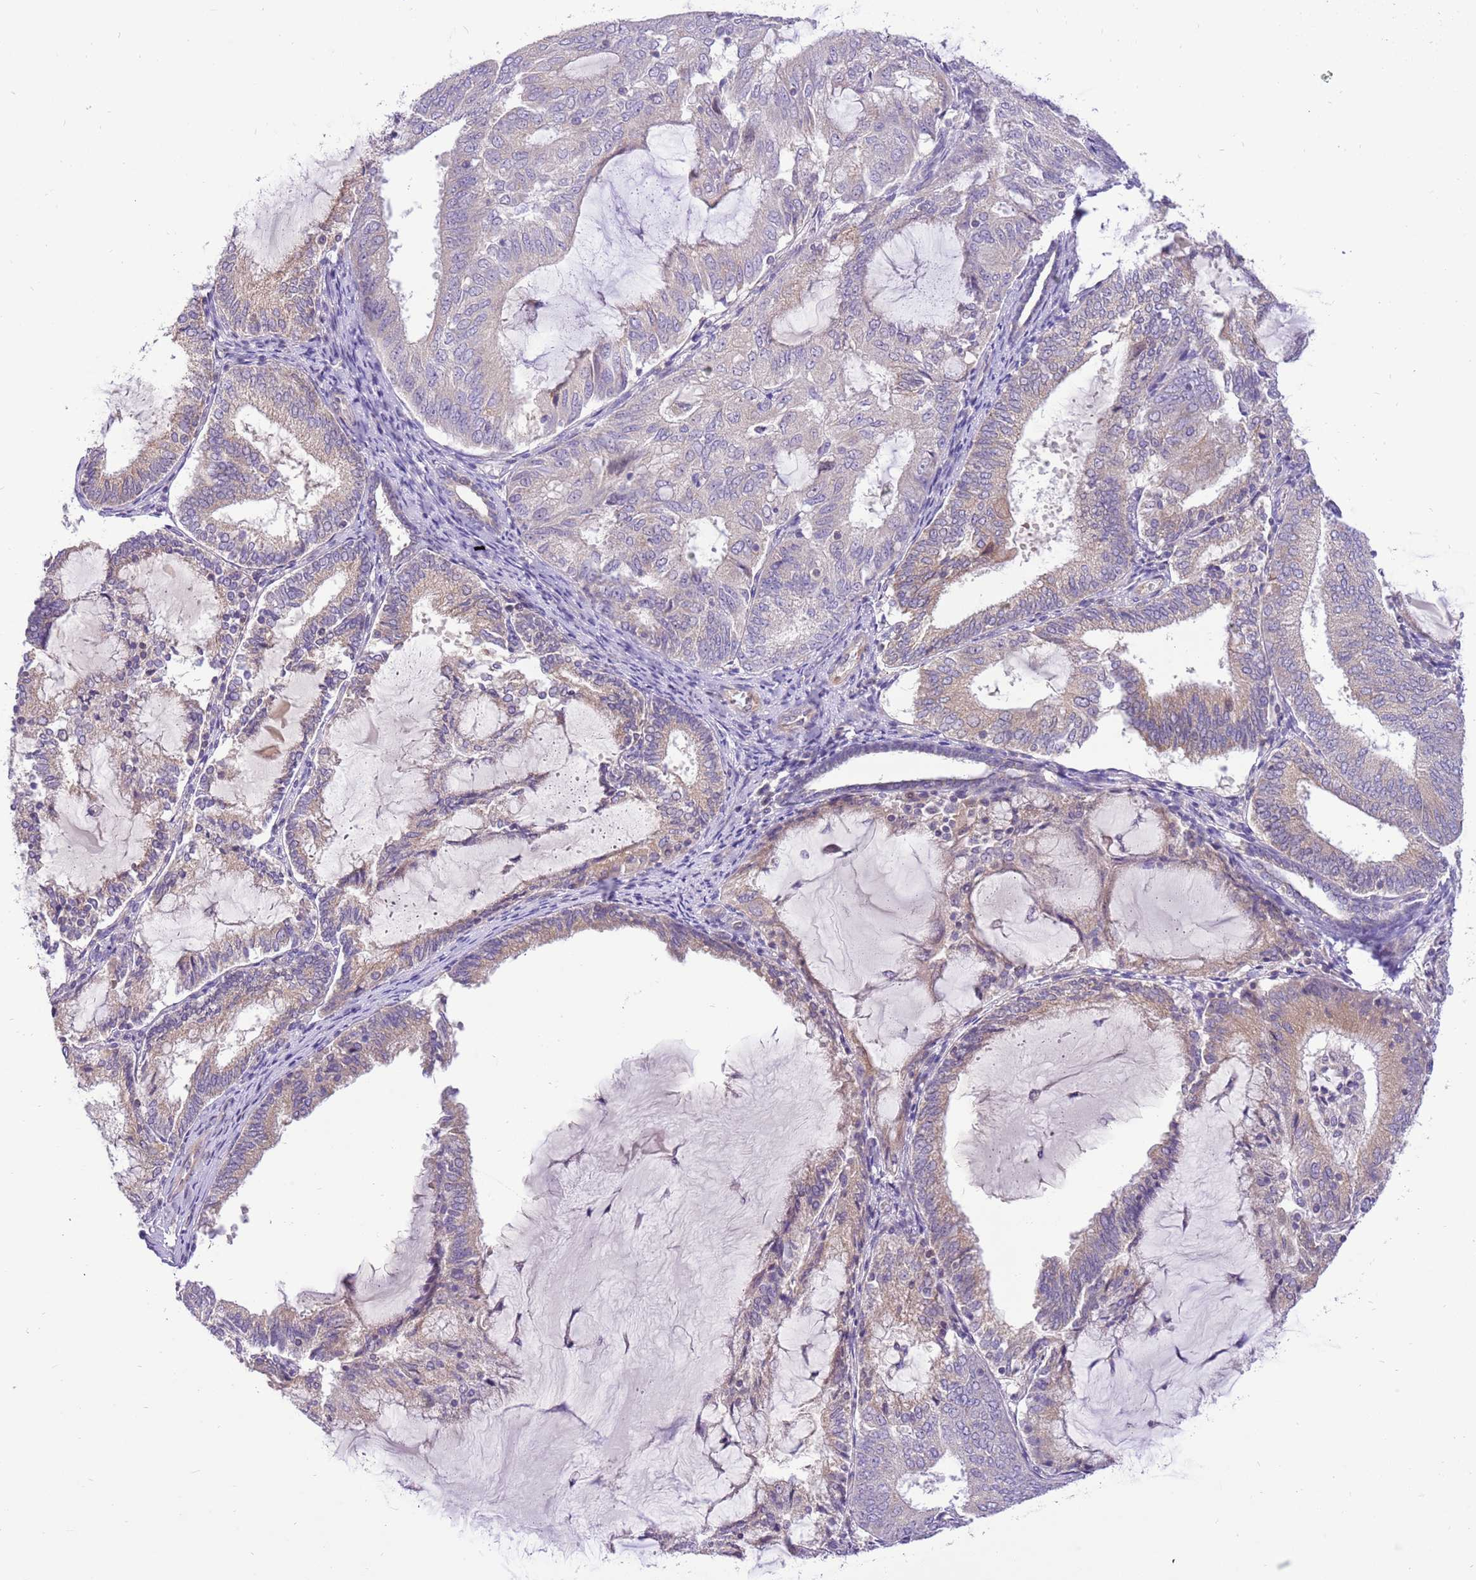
{"staining": {"intensity": "weak", "quantity": "25%-75%", "location": "cytoplasmic/membranous"}, "tissue": "endometrial cancer", "cell_type": "Tumor cells", "image_type": "cancer", "snomed": [{"axis": "morphology", "description": "Adenocarcinoma, NOS"}, {"axis": "topography", "description": "Endometrium"}], "caption": "Immunohistochemical staining of adenocarcinoma (endometrial) exhibits weak cytoplasmic/membranous protein positivity in approximately 25%-75% of tumor cells. (IHC, brightfield microscopy, high magnification).", "gene": "GLCE", "patient": {"sex": "female", "age": 81}}